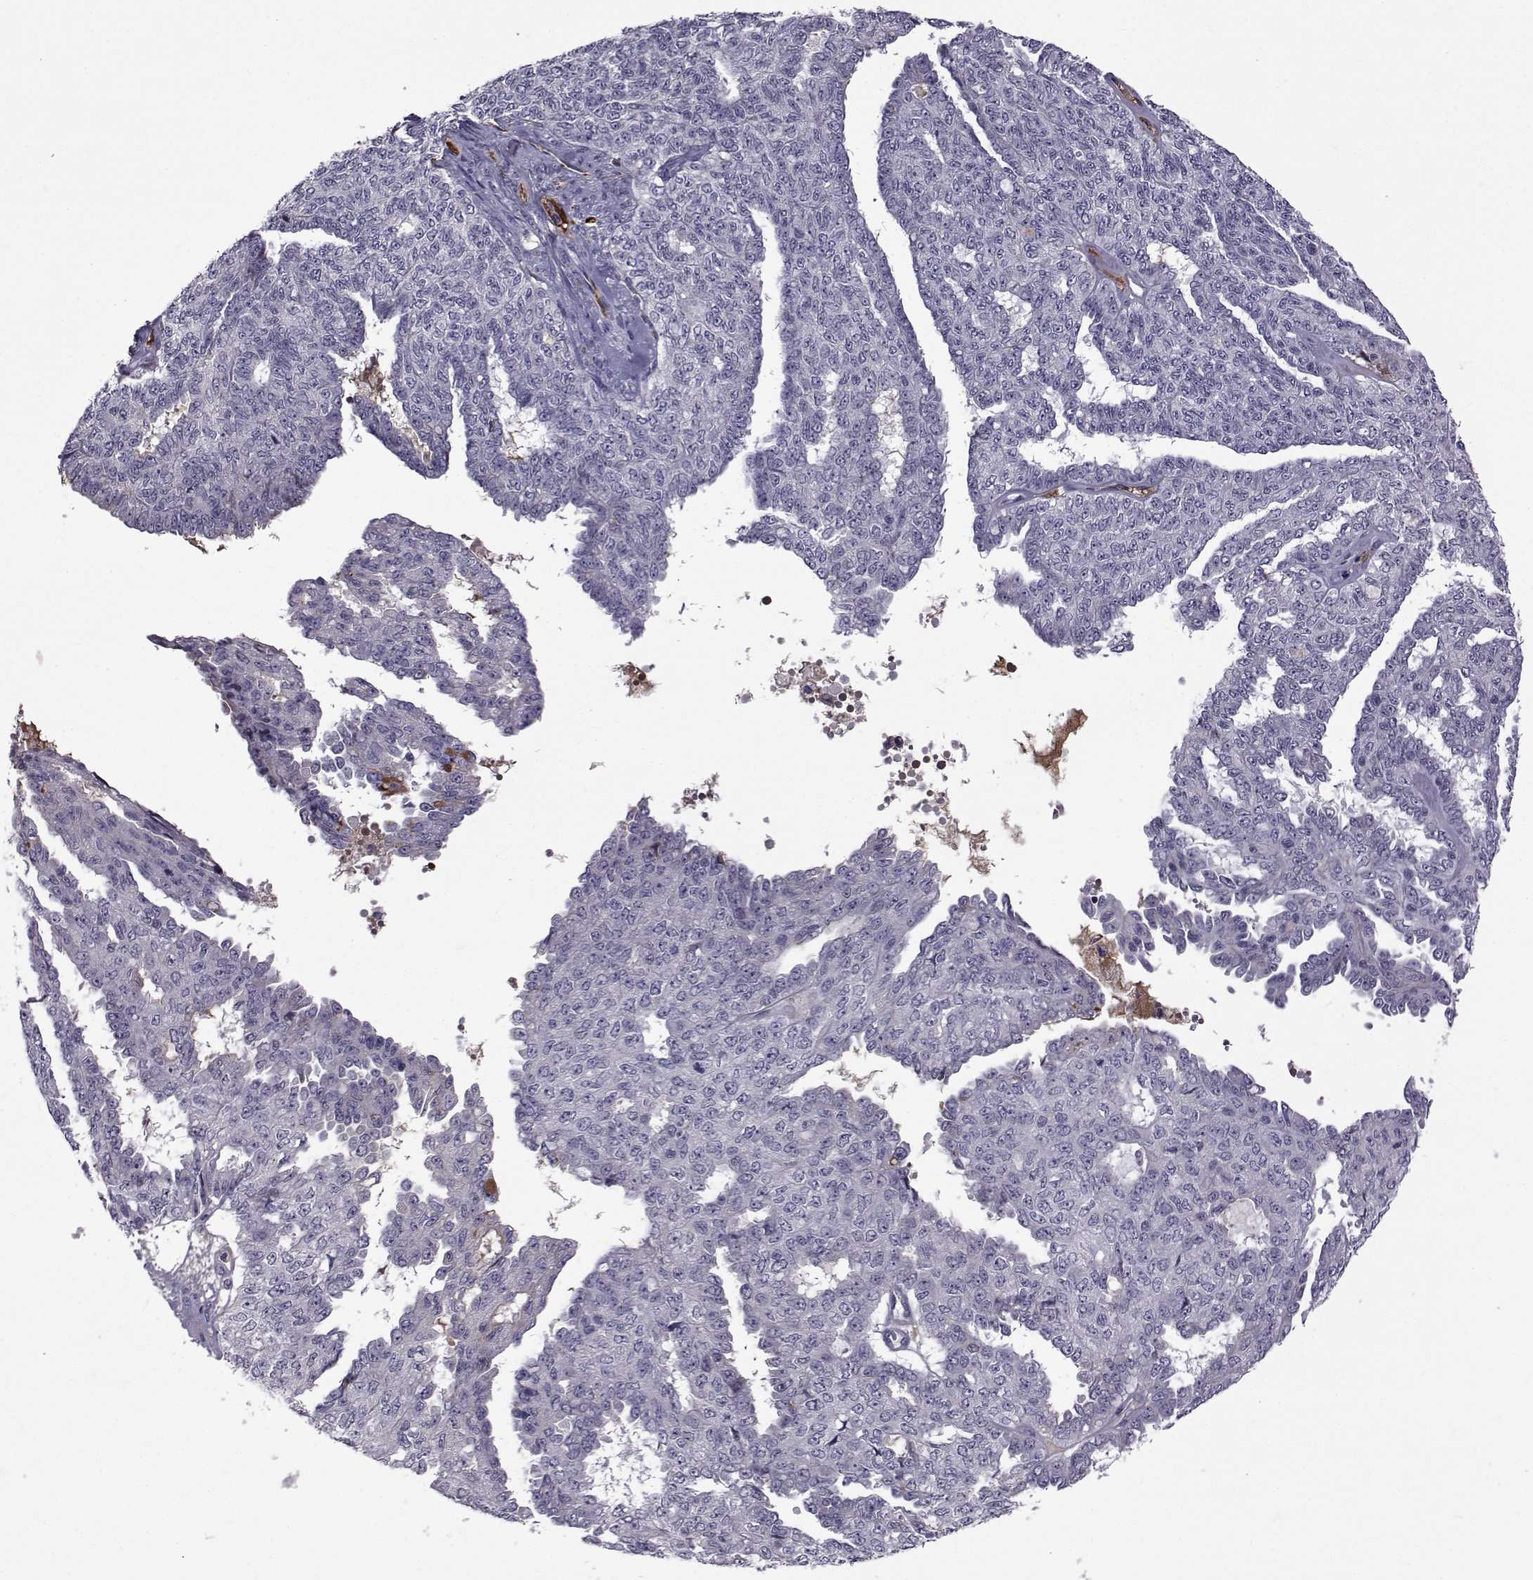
{"staining": {"intensity": "negative", "quantity": "none", "location": "none"}, "tissue": "ovarian cancer", "cell_type": "Tumor cells", "image_type": "cancer", "snomed": [{"axis": "morphology", "description": "Cystadenocarcinoma, serous, NOS"}, {"axis": "topography", "description": "Ovary"}], "caption": "IHC of serous cystadenocarcinoma (ovarian) demonstrates no staining in tumor cells.", "gene": "TNFRSF11B", "patient": {"sex": "female", "age": 71}}